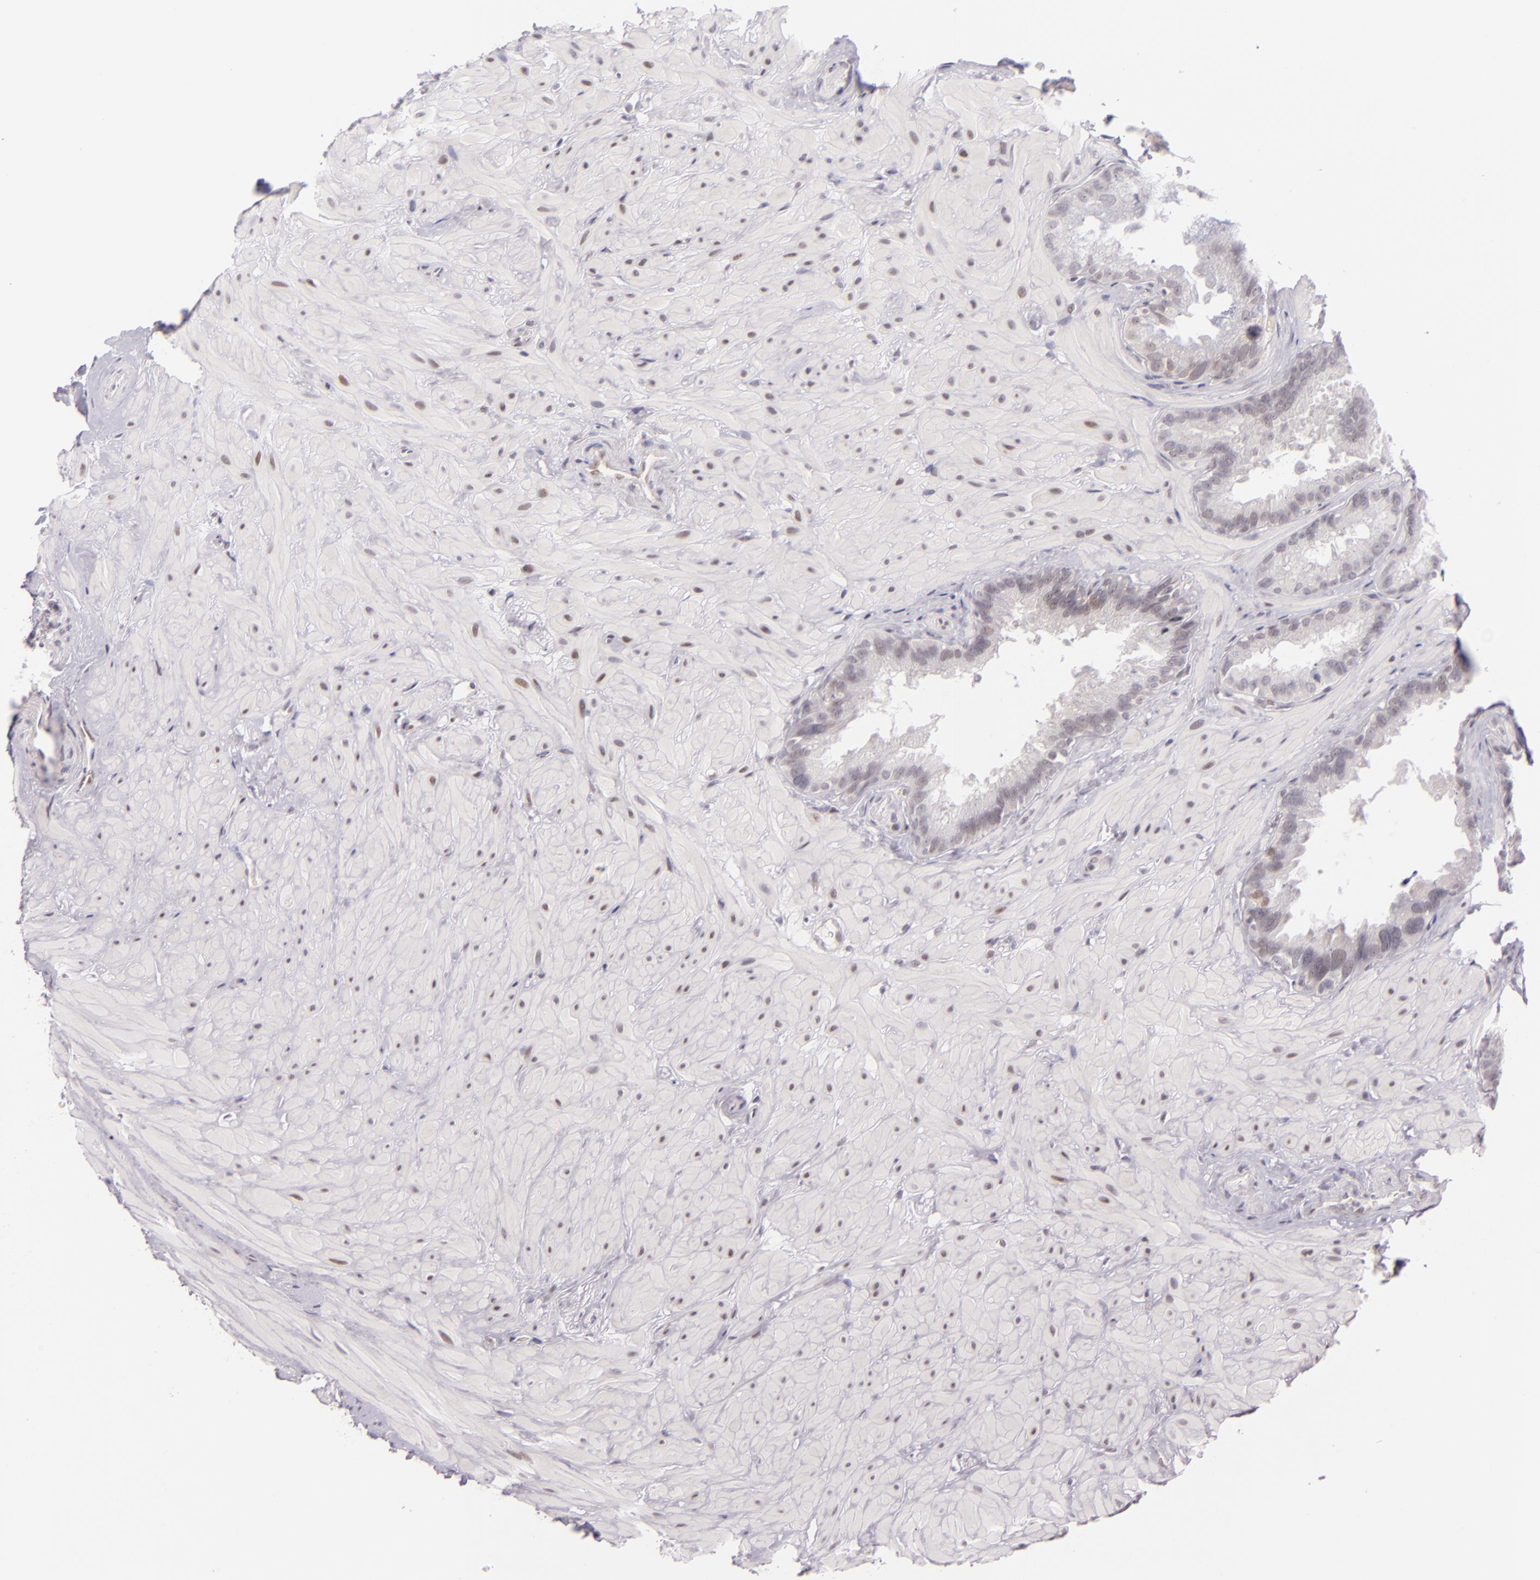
{"staining": {"intensity": "negative", "quantity": "none", "location": "none"}, "tissue": "seminal vesicle", "cell_type": "Glandular cells", "image_type": "normal", "snomed": [{"axis": "morphology", "description": "Normal tissue, NOS"}, {"axis": "topography", "description": "Prostate"}, {"axis": "topography", "description": "Seminal veicle"}], "caption": "This is an immunohistochemistry (IHC) photomicrograph of normal human seminal vesicle. There is no expression in glandular cells.", "gene": "BCL3", "patient": {"sex": "male", "age": 63}}